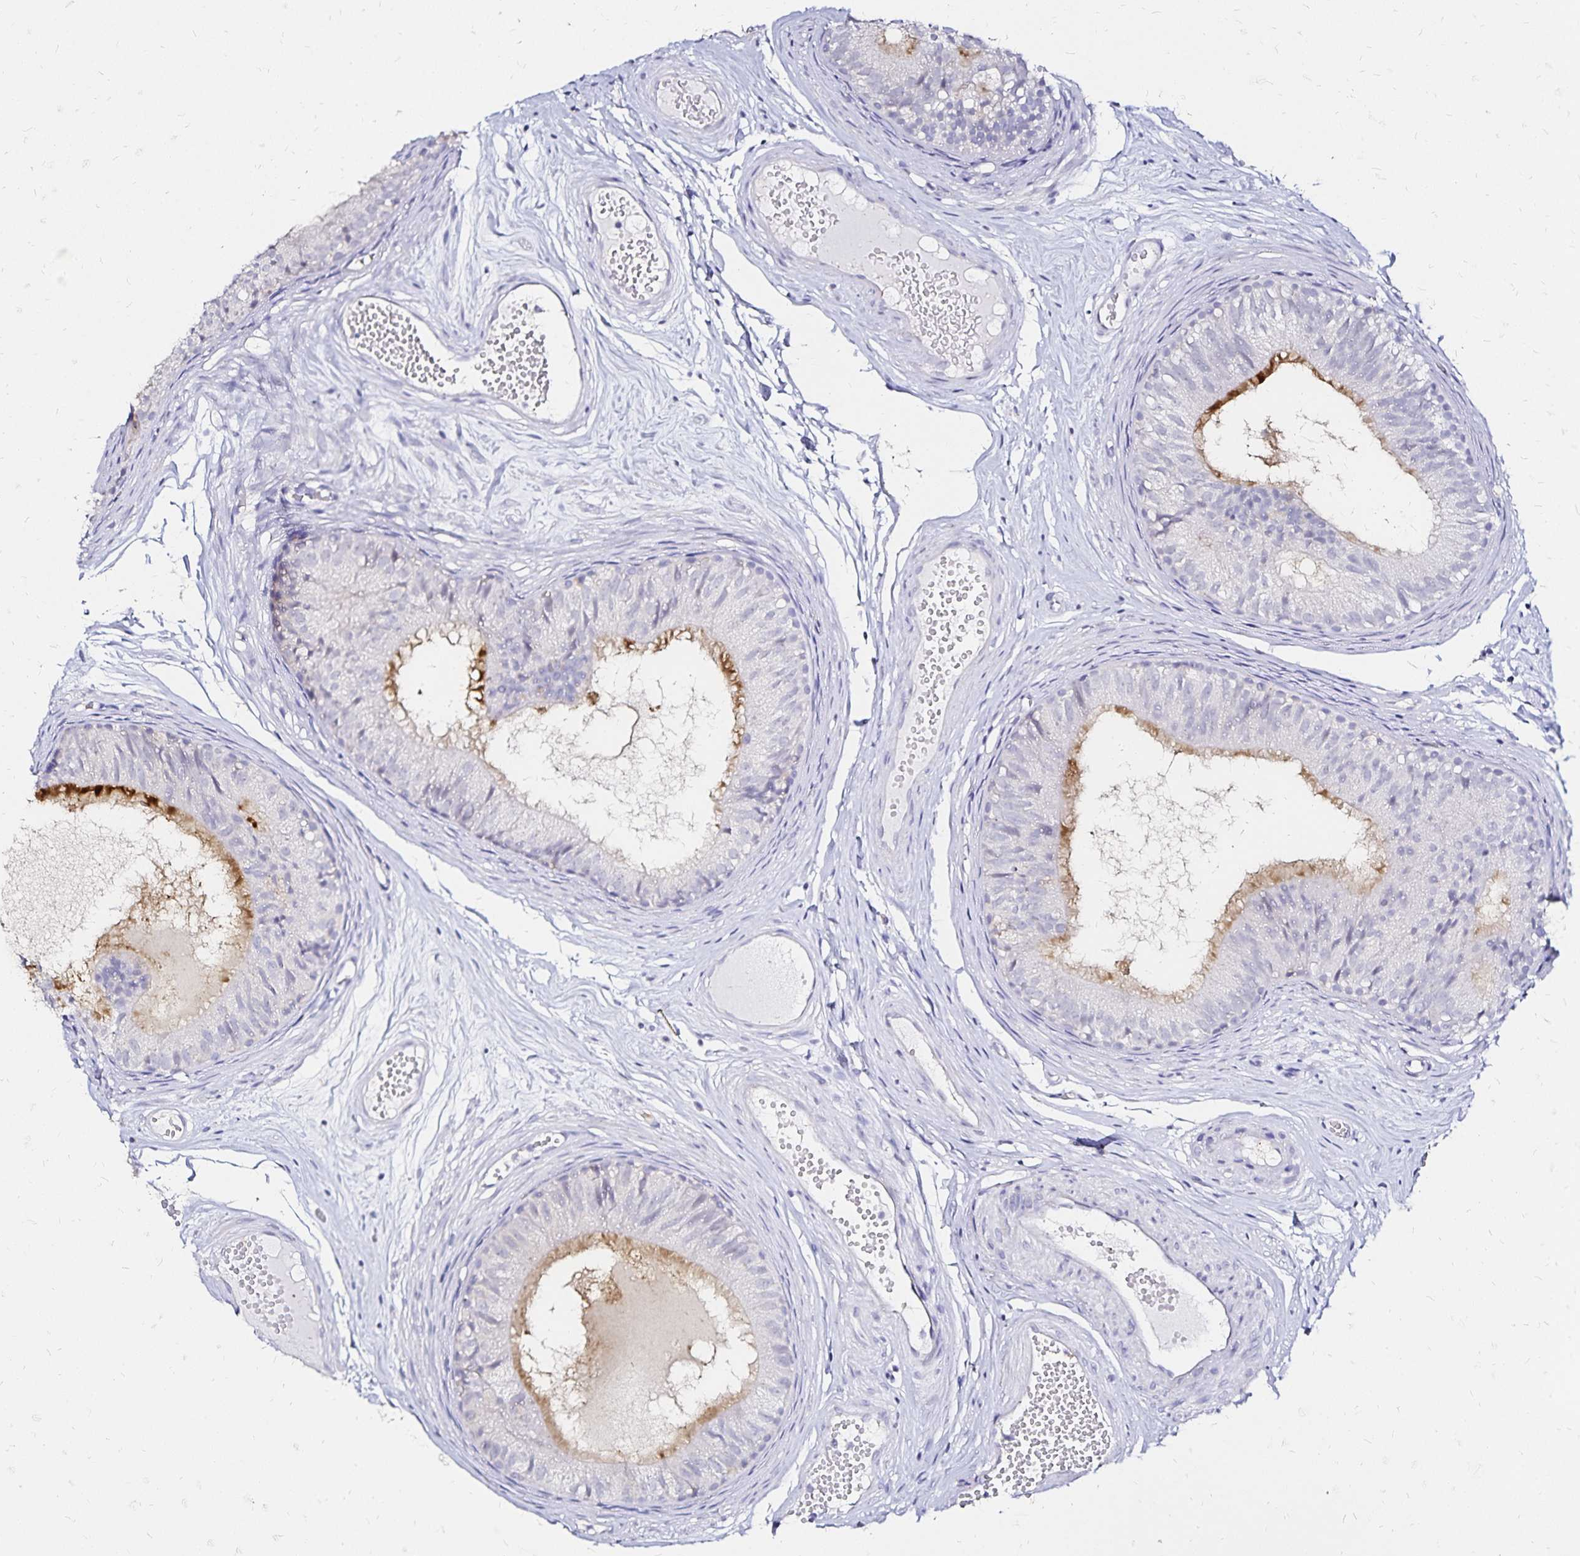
{"staining": {"intensity": "strong", "quantity": "25%-75%", "location": "cytoplasmic/membranous"}, "tissue": "epididymis", "cell_type": "Glandular cells", "image_type": "normal", "snomed": [{"axis": "morphology", "description": "Normal tissue, NOS"}, {"axis": "morphology", "description": "Seminoma, NOS"}, {"axis": "topography", "description": "Testis"}, {"axis": "topography", "description": "Epididymis"}], "caption": "Glandular cells display high levels of strong cytoplasmic/membranous expression in about 25%-75% of cells in benign epididymis.", "gene": "SLC5A1", "patient": {"sex": "male", "age": 34}}